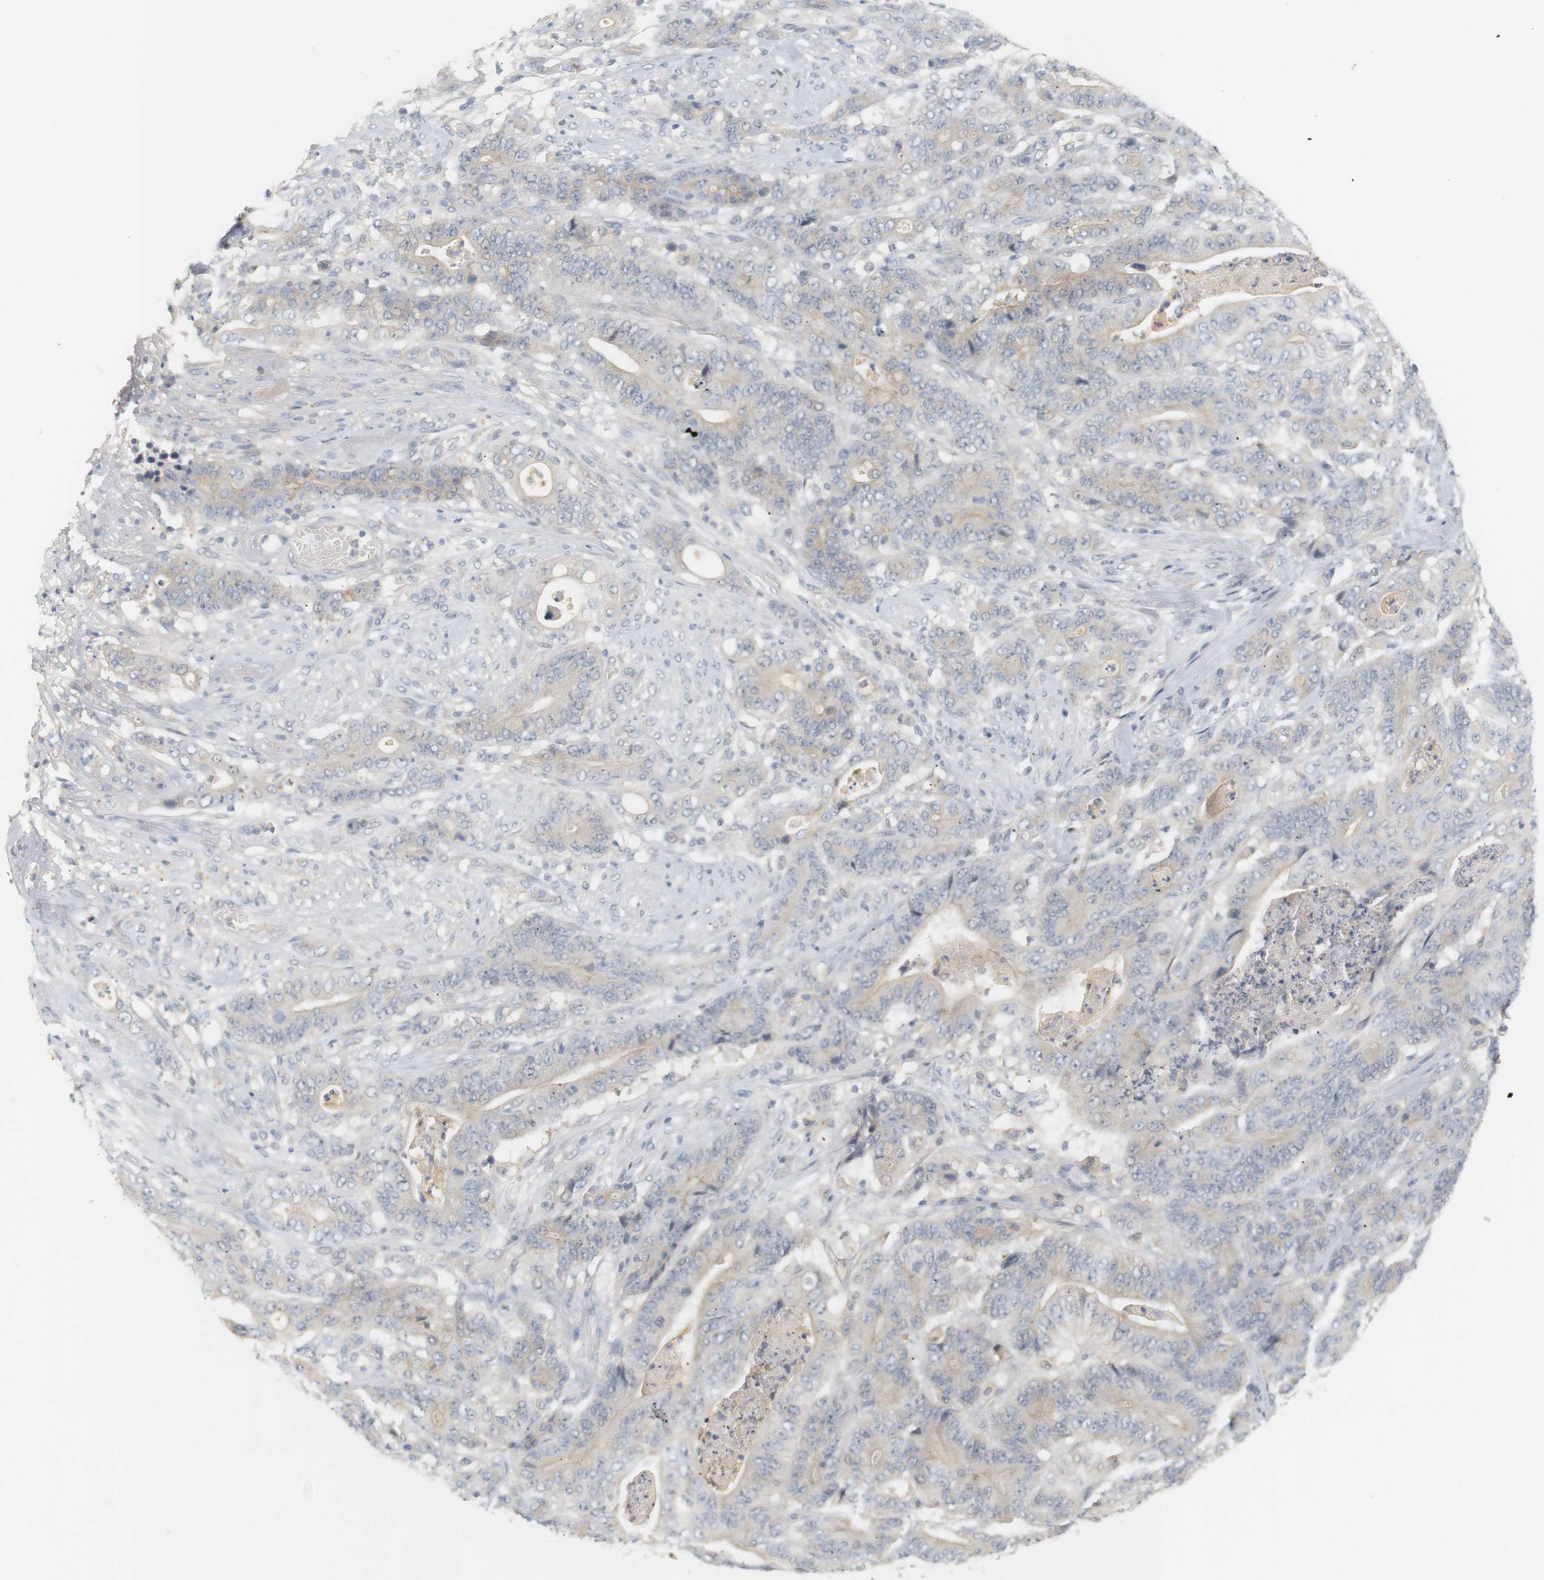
{"staining": {"intensity": "weak", "quantity": "<25%", "location": "cytoplasmic/membranous"}, "tissue": "stomach cancer", "cell_type": "Tumor cells", "image_type": "cancer", "snomed": [{"axis": "morphology", "description": "Adenocarcinoma, NOS"}, {"axis": "topography", "description": "Stomach"}], "caption": "The photomicrograph reveals no staining of tumor cells in adenocarcinoma (stomach).", "gene": "RTN3", "patient": {"sex": "female", "age": 73}}